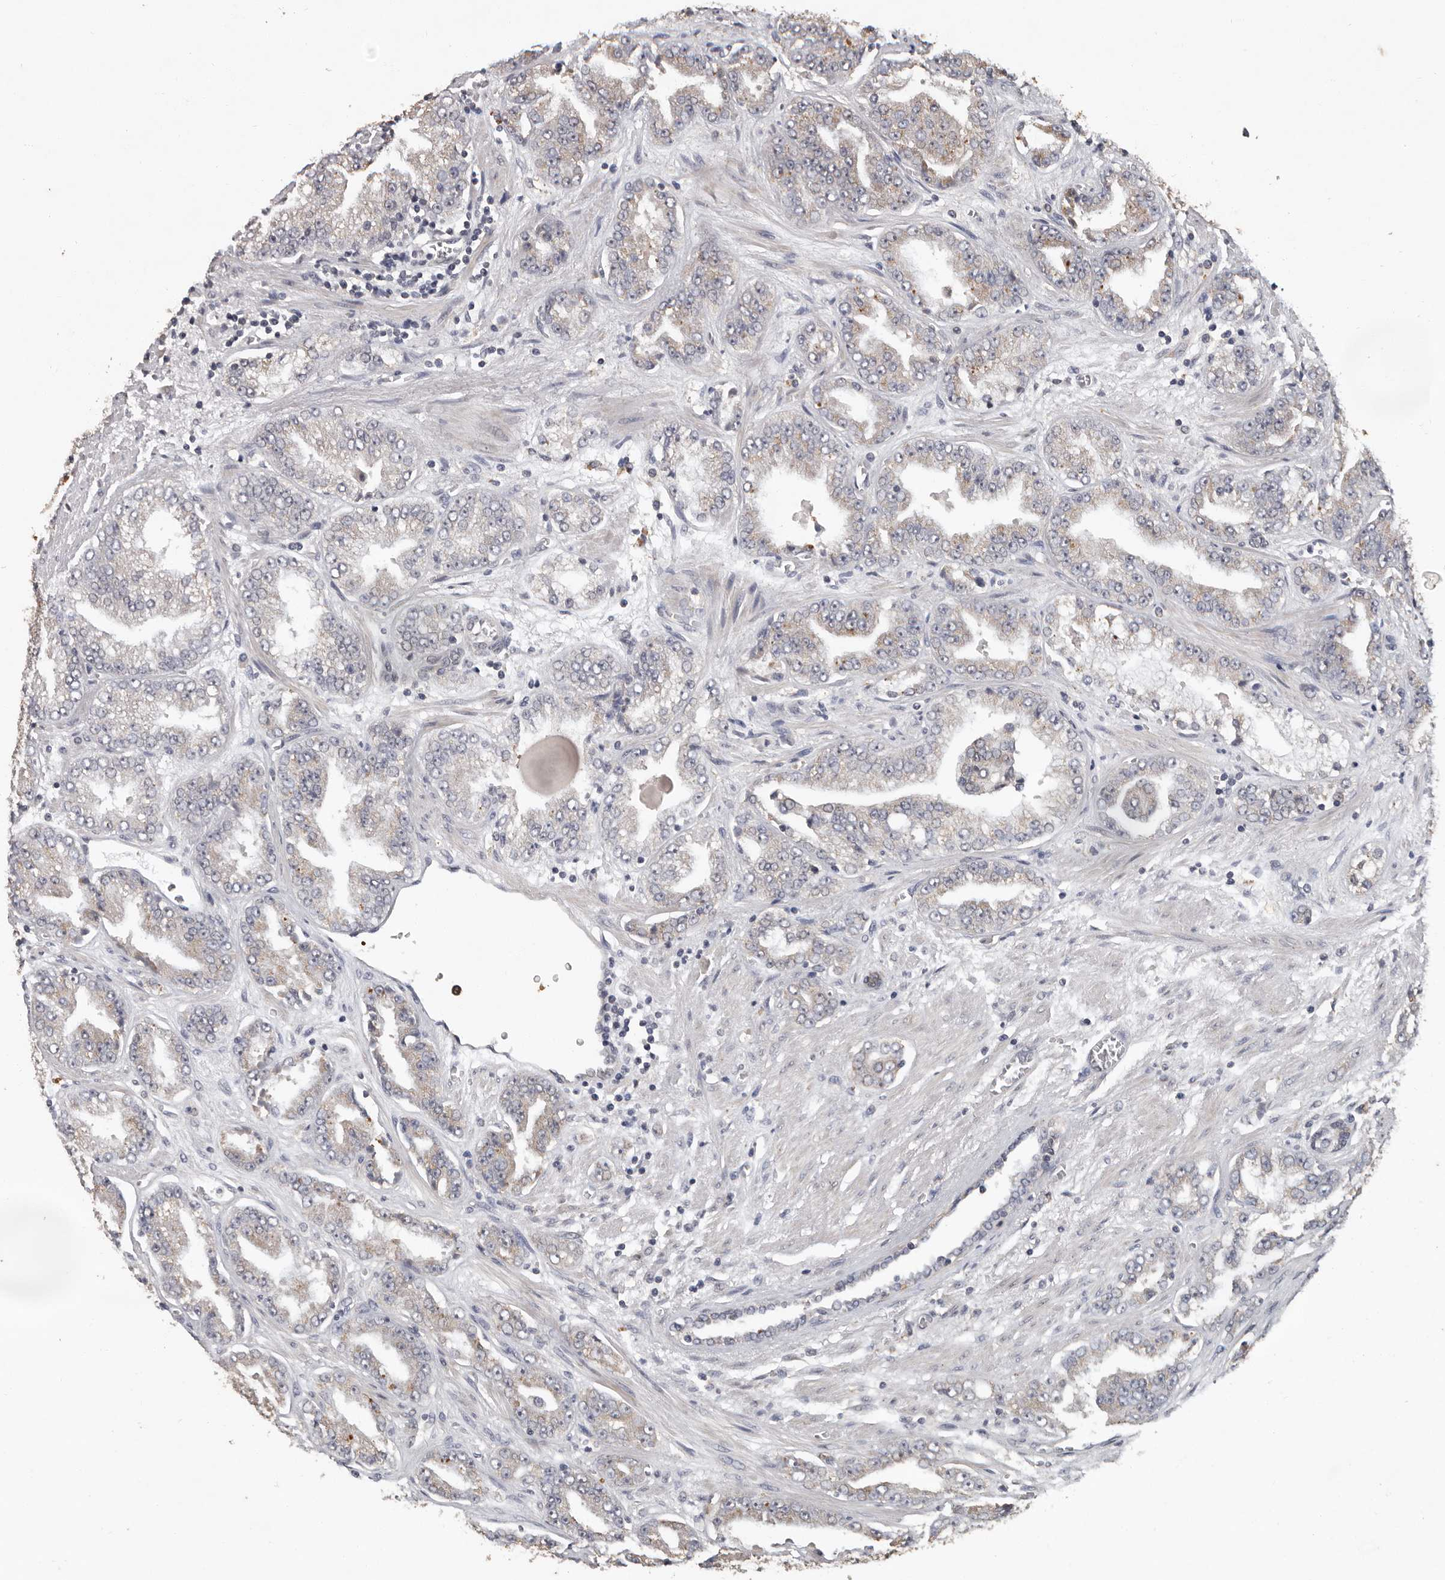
{"staining": {"intensity": "negative", "quantity": "none", "location": "none"}, "tissue": "prostate cancer", "cell_type": "Tumor cells", "image_type": "cancer", "snomed": [{"axis": "morphology", "description": "Adenocarcinoma, High grade"}, {"axis": "topography", "description": "Prostate"}], "caption": "Human prostate cancer (high-grade adenocarcinoma) stained for a protein using IHC exhibits no positivity in tumor cells.", "gene": "MTF1", "patient": {"sex": "male", "age": 71}}